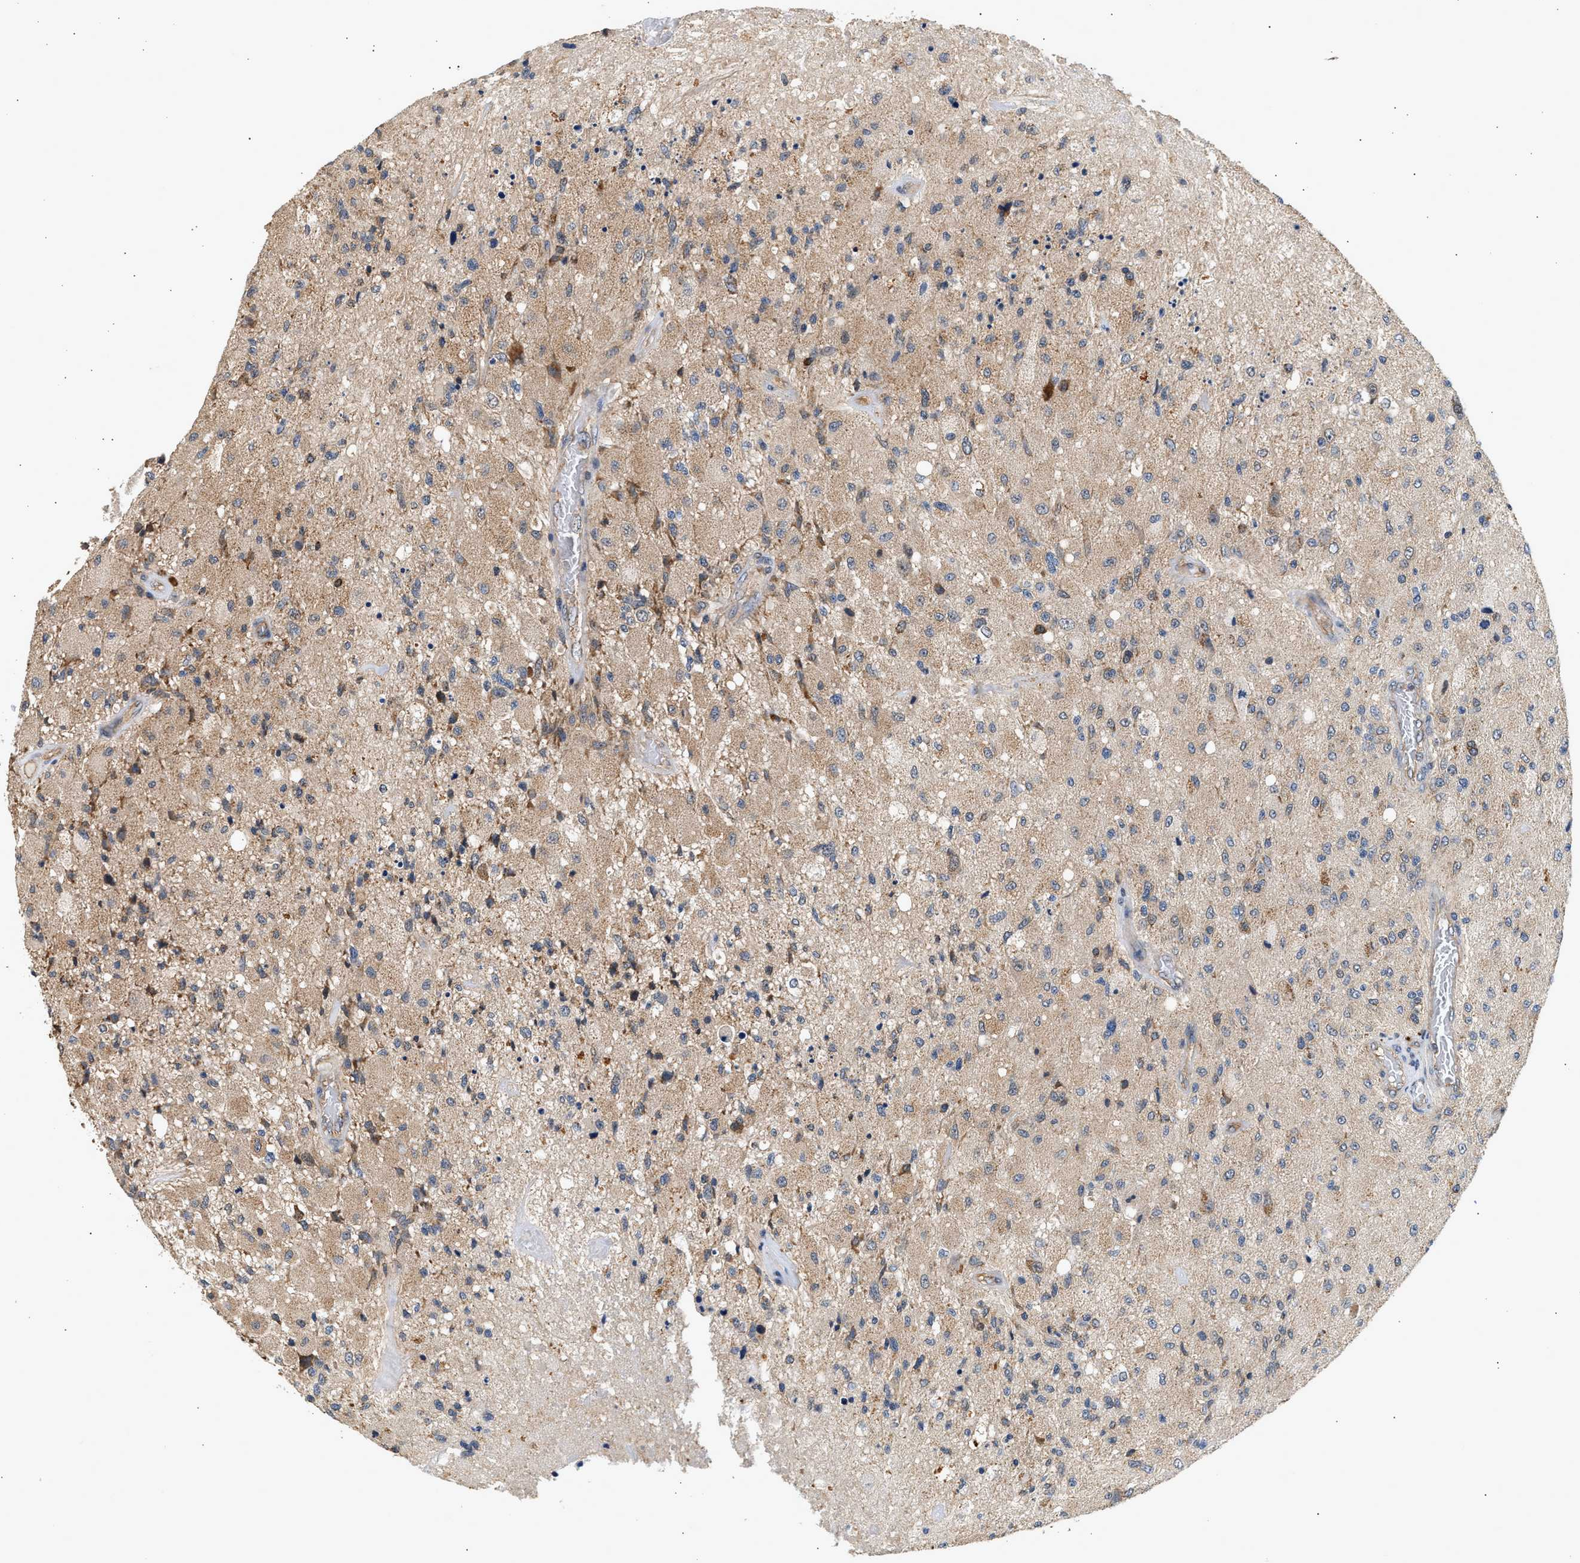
{"staining": {"intensity": "weak", "quantity": "25%-75%", "location": "cytoplasmic/membranous"}, "tissue": "glioma", "cell_type": "Tumor cells", "image_type": "cancer", "snomed": [{"axis": "morphology", "description": "Normal tissue, NOS"}, {"axis": "morphology", "description": "Glioma, malignant, High grade"}, {"axis": "topography", "description": "Cerebral cortex"}], "caption": "A brown stain shows weak cytoplasmic/membranous staining of a protein in human malignant glioma (high-grade) tumor cells. (Stains: DAB (3,3'-diaminobenzidine) in brown, nuclei in blue, Microscopy: brightfield microscopy at high magnification).", "gene": "DUSP14", "patient": {"sex": "male", "age": 77}}